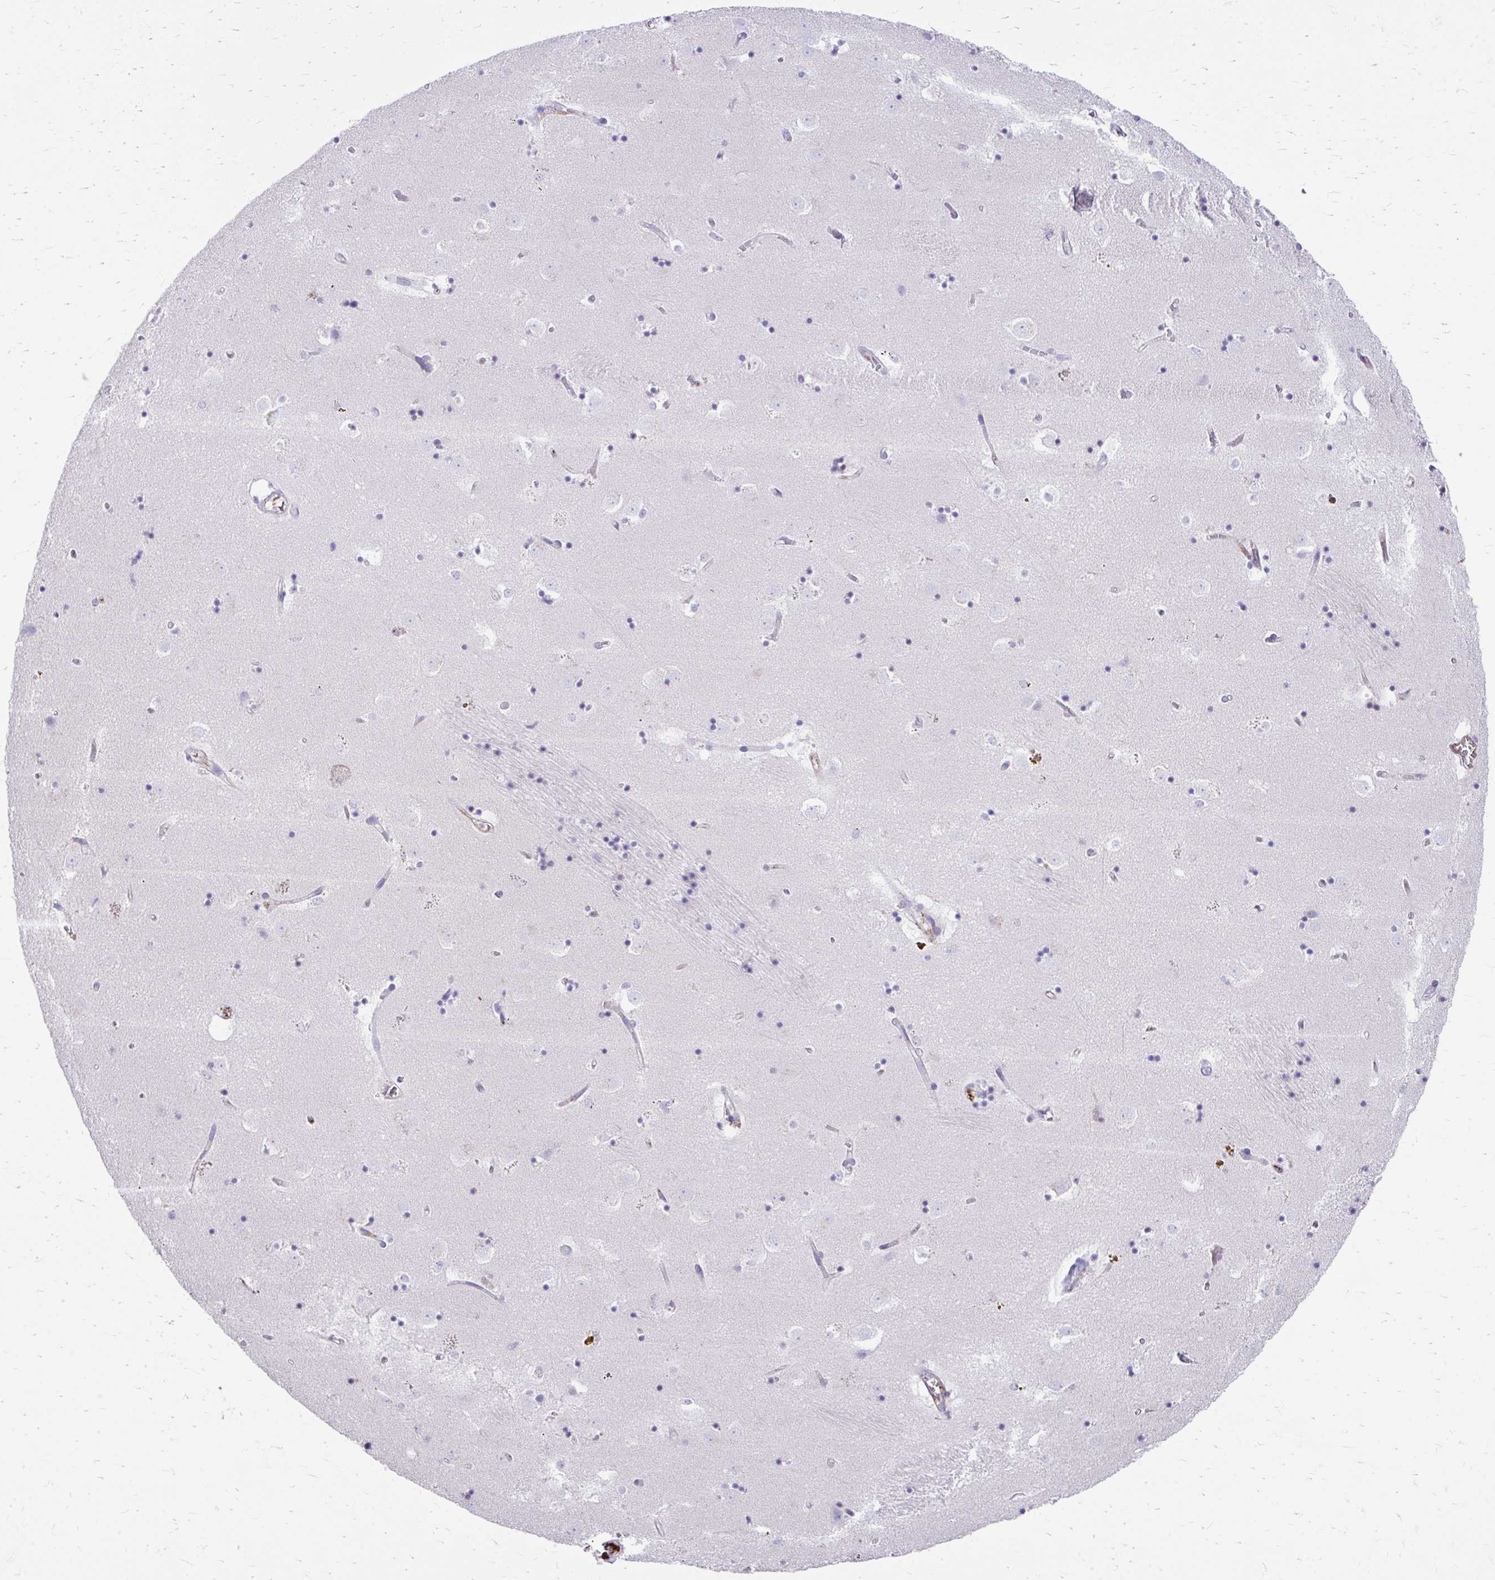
{"staining": {"intensity": "negative", "quantity": "none", "location": "none"}, "tissue": "caudate", "cell_type": "Glial cells", "image_type": "normal", "snomed": [{"axis": "morphology", "description": "Normal tissue, NOS"}, {"axis": "topography", "description": "Lateral ventricle wall"}], "caption": "IHC photomicrograph of benign caudate: caudate stained with DAB (3,3'-diaminobenzidine) displays no significant protein staining in glial cells.", "gene": "CFH", "patient": {"sex": "male", "age": 58}}